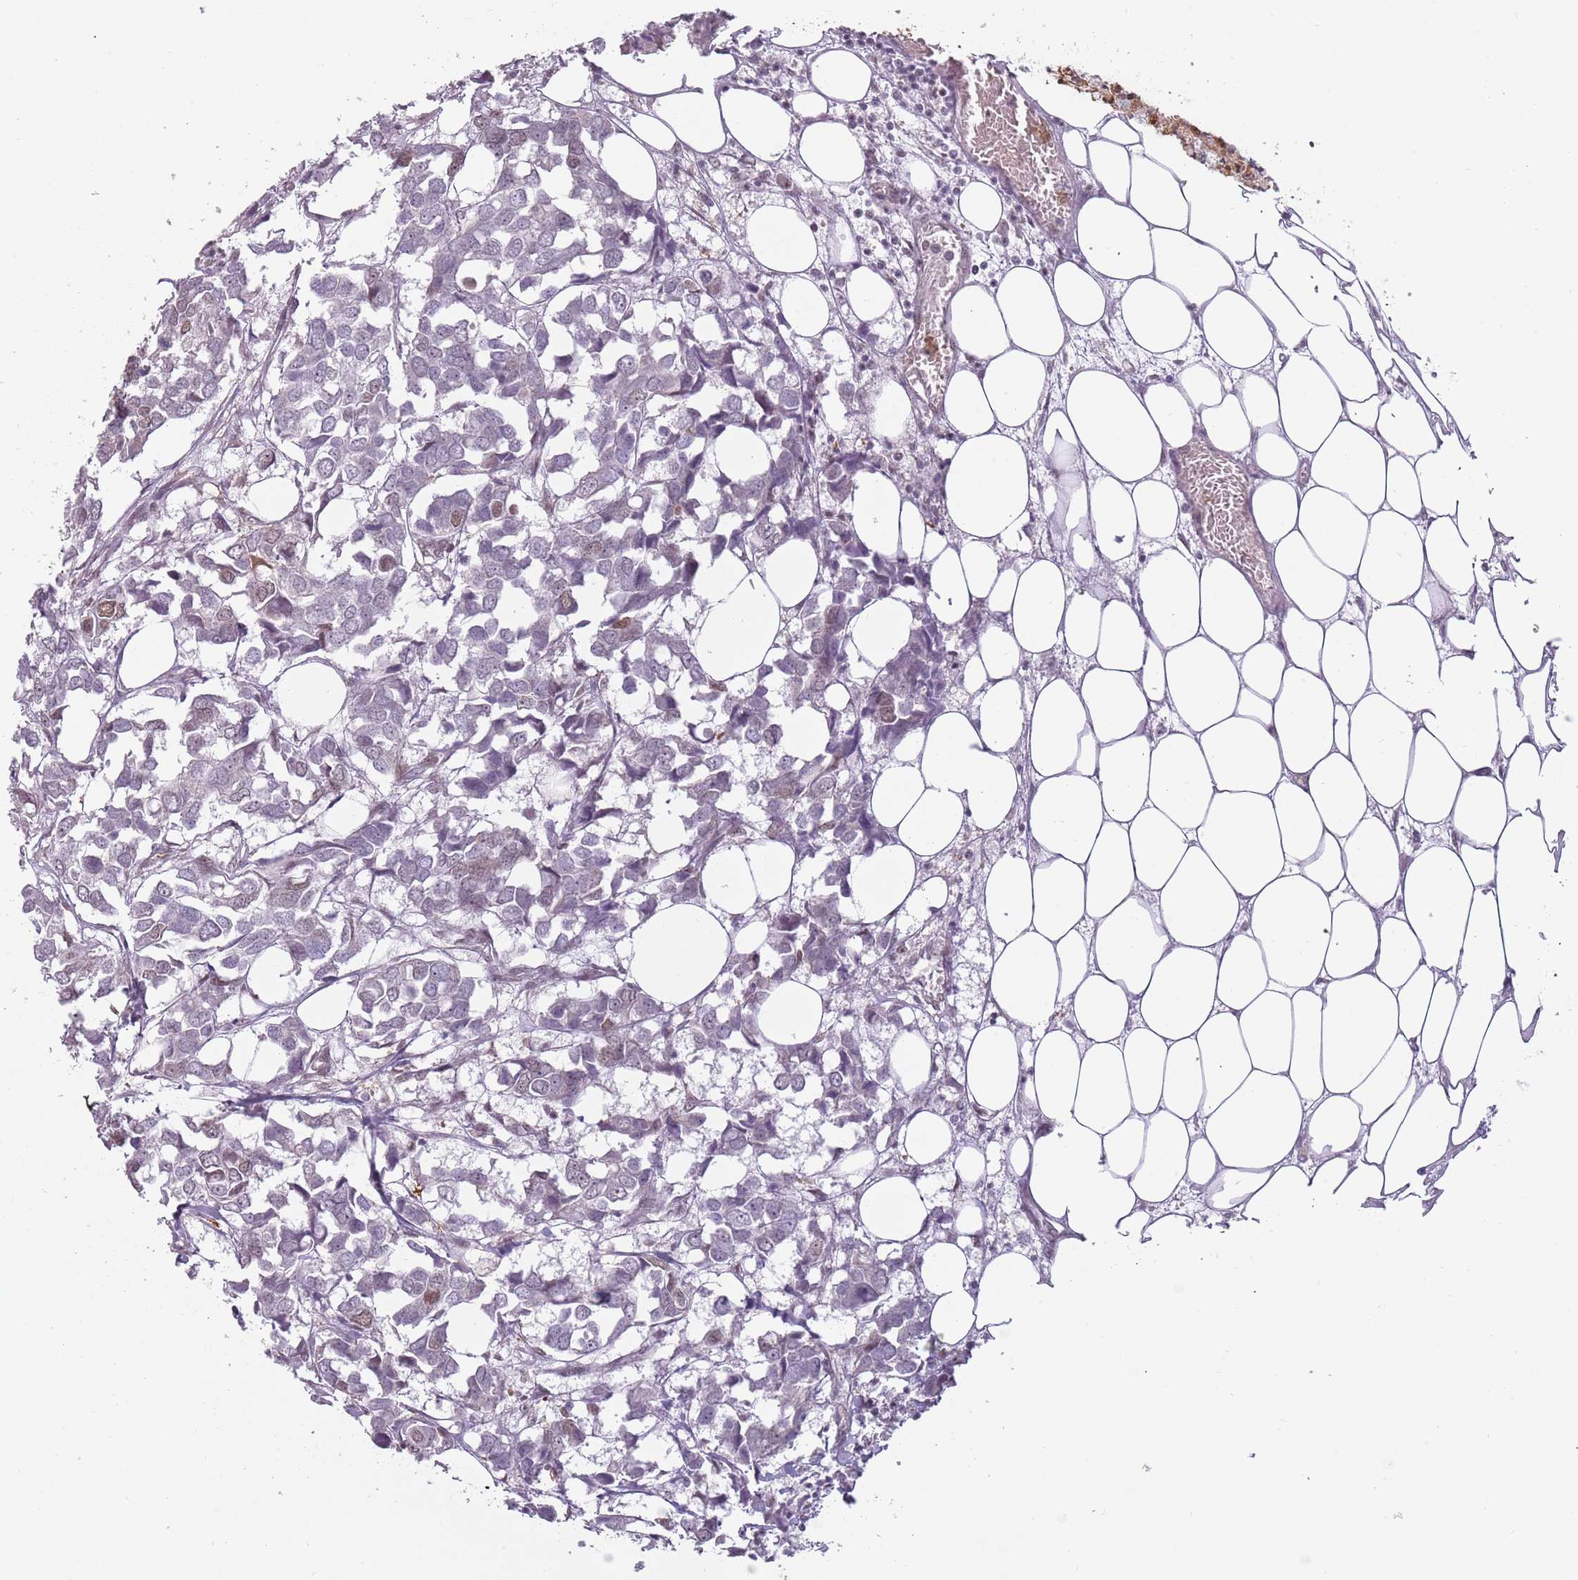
{"staining": {"intensity": "negative", "quantity": "none", "location": "none"}, "tissue": "breast cancer", "cell_type": "Tumor cells", "image_type": "cancer", "snomed": [{"axis": "morphology", "description": "Duct carcinoma"}, {"axis": "topography", "description": "Breast"}], "caption": "Human breast cancer (infiltrating ductal carcinoma) stained for a protein using immunohistochemistry (IHC) shows no expression in tumor cells.", "gene": "REXO4", "patient": {"sex": "female", "age": 83}}